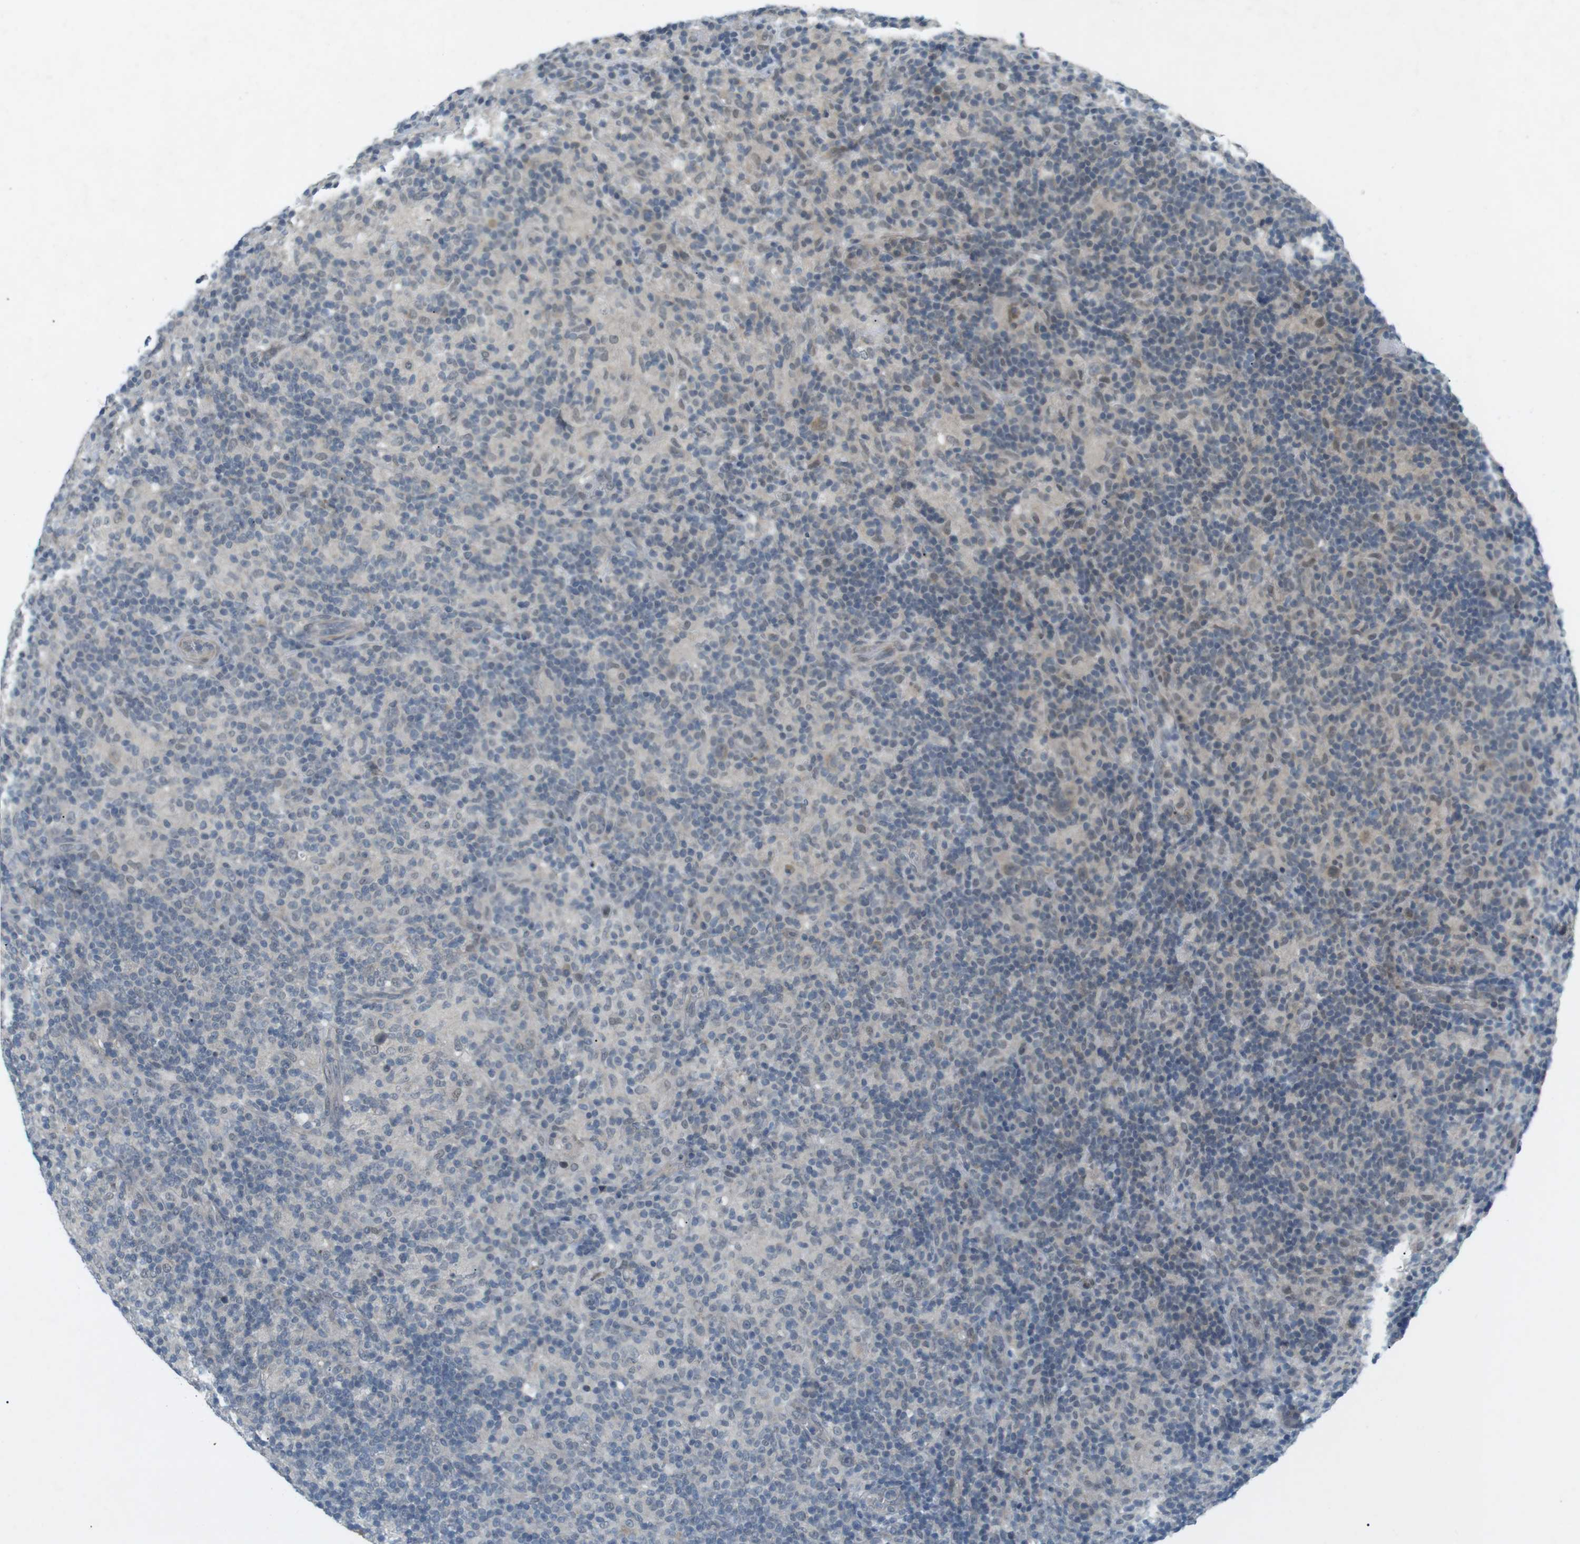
{"staining": {"intensity": "negative", "quantity": "none", "location": "none"}, "tissue": "lymphoma", "cell_type": "Tumor cells", "image_type": "cancer", "snomed": [{"axis": "morphology", "description": "Hodgkin's disease, NOS"}, {"axis": "topography", "description": "Lymph node"}], "caption": "Tumor cells are negative for protein expression in human lymphoma.", "gene": "RTN3", "patient": {"sex": "male", "age": 70}}